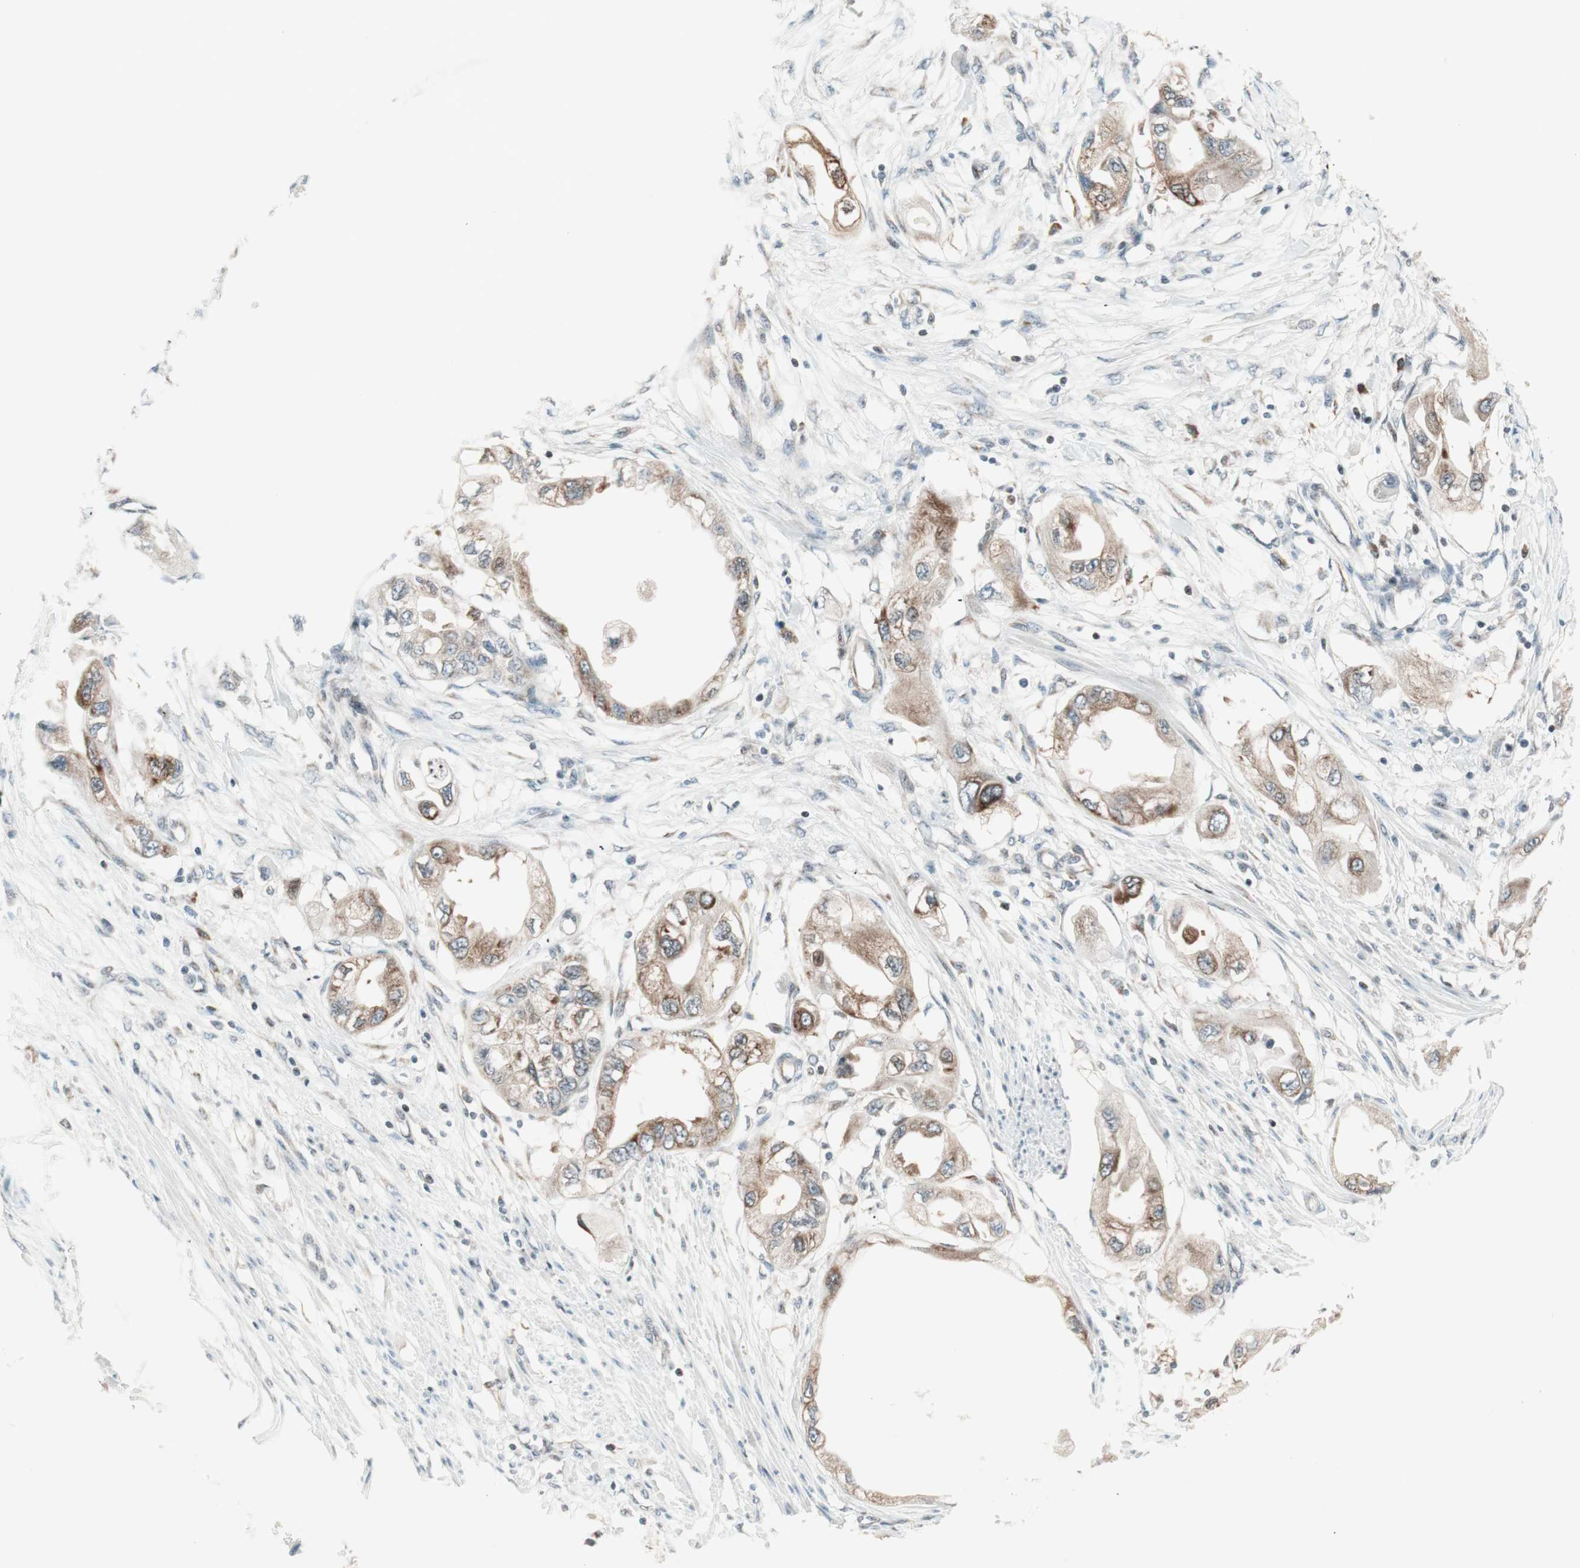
{"staining": {"intensity": "weak", "quantity": ">75%", "location": "cytoplasmic/membranous"}, "tissue": "endometrial cancer", "cell_type": "Tumor cells", "image_type": "cancer", "snomed": [{"axis": "morphology", "description": "Adenocarcinoma, NOS"}, {"axis": "topography", "description": "Endometrium"}], "caption": "IHC histopathology image of human endometrial cancer (adenocarcinoma) stained for a protein (brown), which demonstrates low levels of weak cytoplasmic/membranous positivity in about >75% of tumor cells.", "gene": "TPT1", "patient": {"sex": "female", "age": 67}}